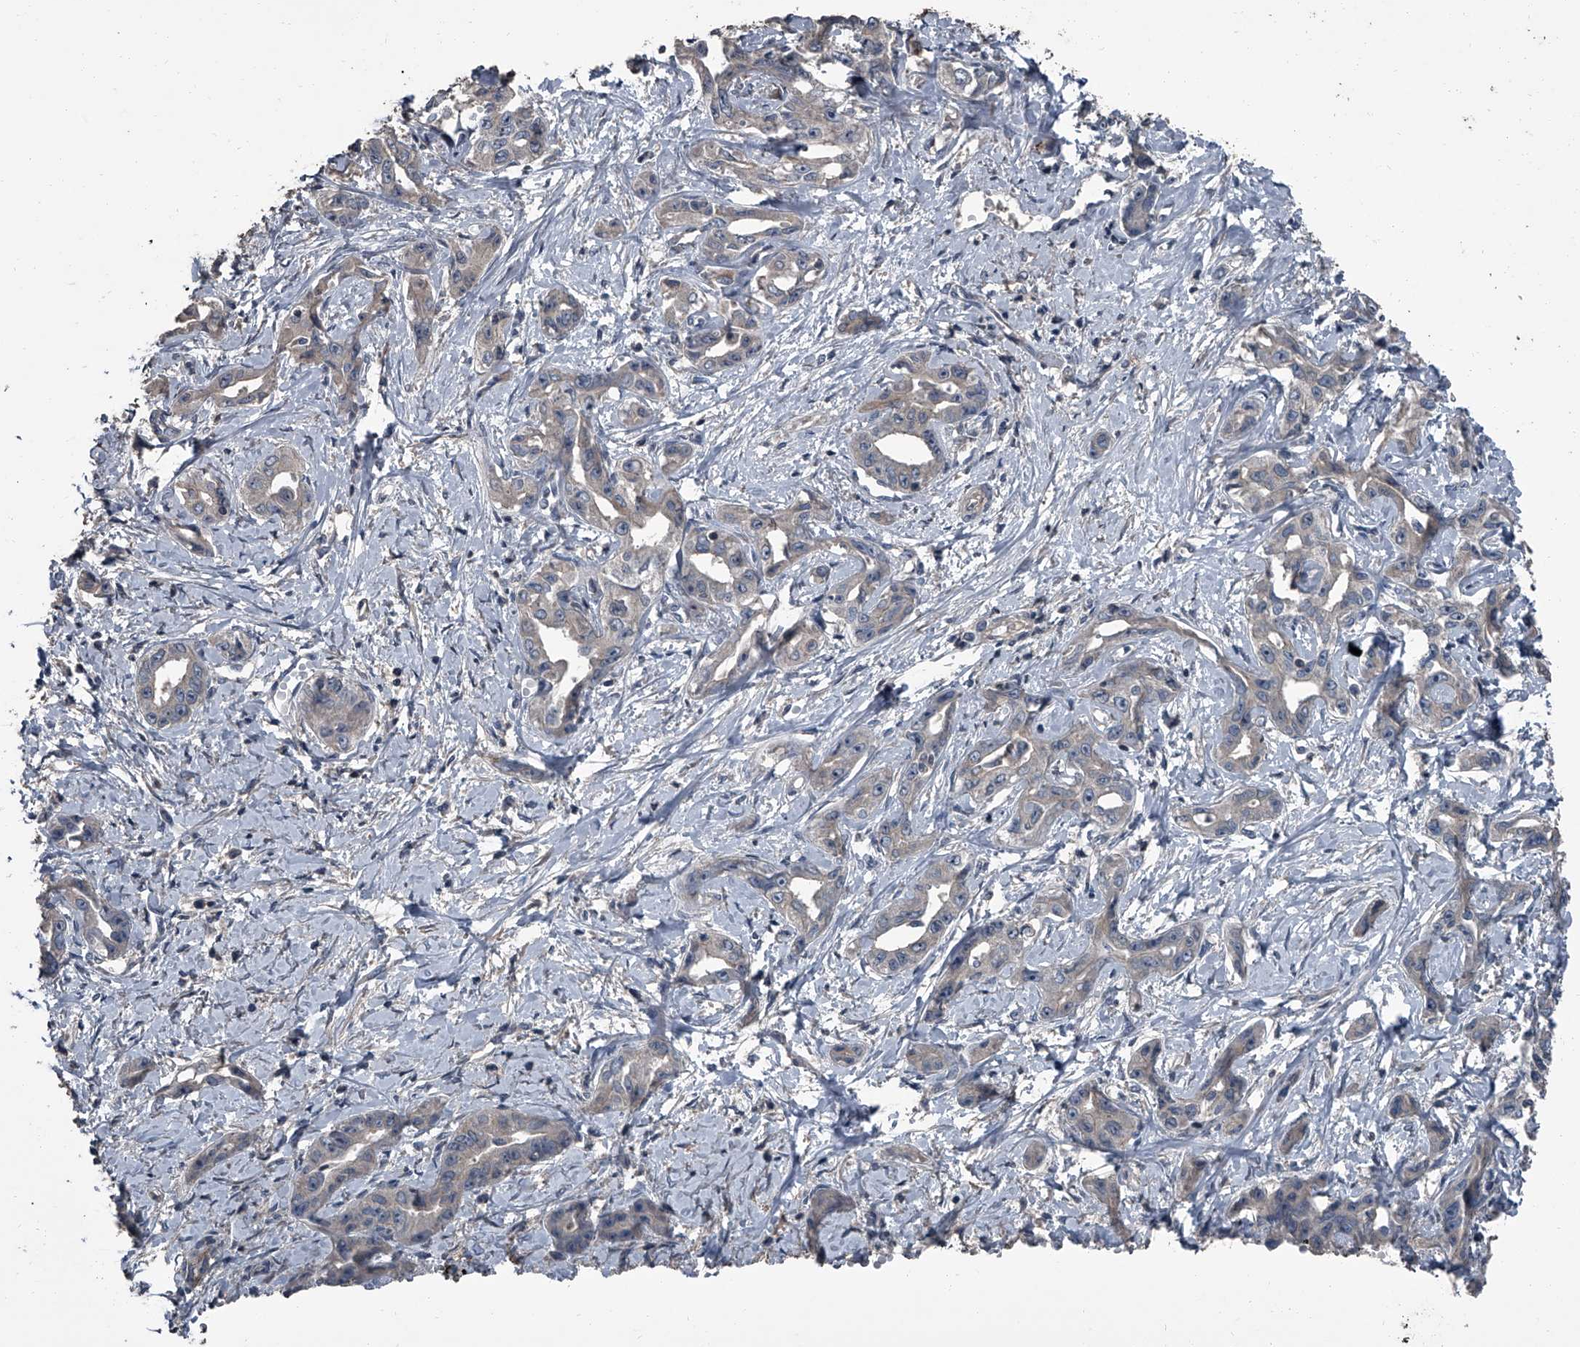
{"staining": {"intensity": "negative", "quantity": "none", "location": "none"}, "tissue": "liver cancer", "cell_type": "Tumor cells", "image_type": "cancer", "snomed": [{"axis": "morphology", "description": "Cholangiocarcinoma"}, {"axis": "topography", "description": "Liver"}], "caption": "Histopathology image shows no protein staining in tumor cells of liver cancer (cholangiocarcinoma) tissue. (DAB immunohistochemistry, high magnification).", "gene": "OARD1", "patient": {"sex": "male", "age": 59}}